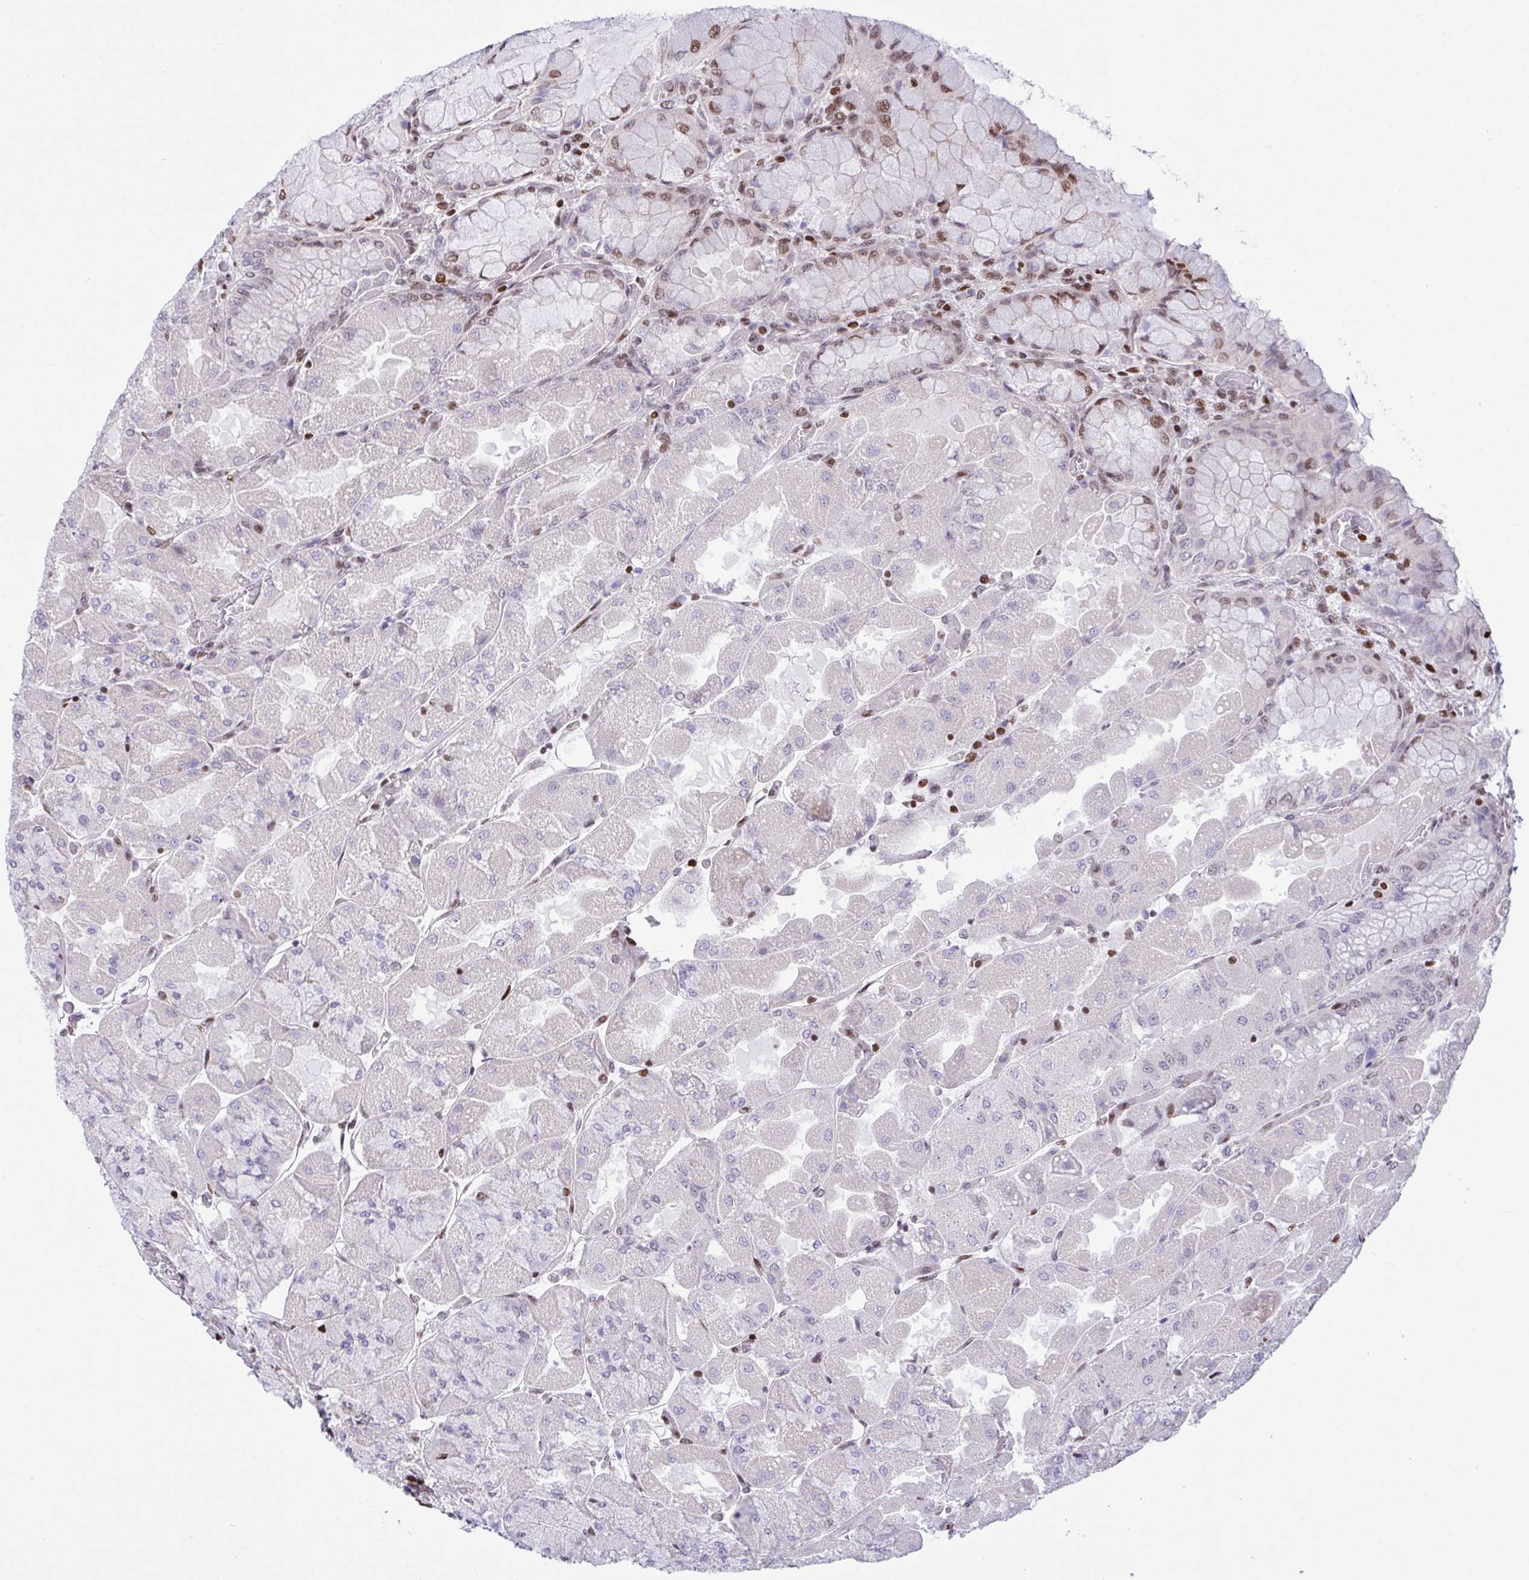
{"staining": {"intensity": "moderate", "quantity": "25%-75%", "location": "nuclear"}, "tissue": "stomach", "cell_type": "Glandular cells", "image_type": "normal", "snomed": [{"axis": "morphology", "description": "Normal tissue, NOS"}, {"axis": "topography", "description": "Stomach"}], "caption": "High-magnification brightfield microscopy of normal stomach stained with DAB (brown) and counterstained with hematoxylin (blue). glandular cells exhibit moderate nuclear positivity is present in about25%-75% of cells.", "gene": "RAPGEF5", "patient": {"sex": "female", "age": 61}}